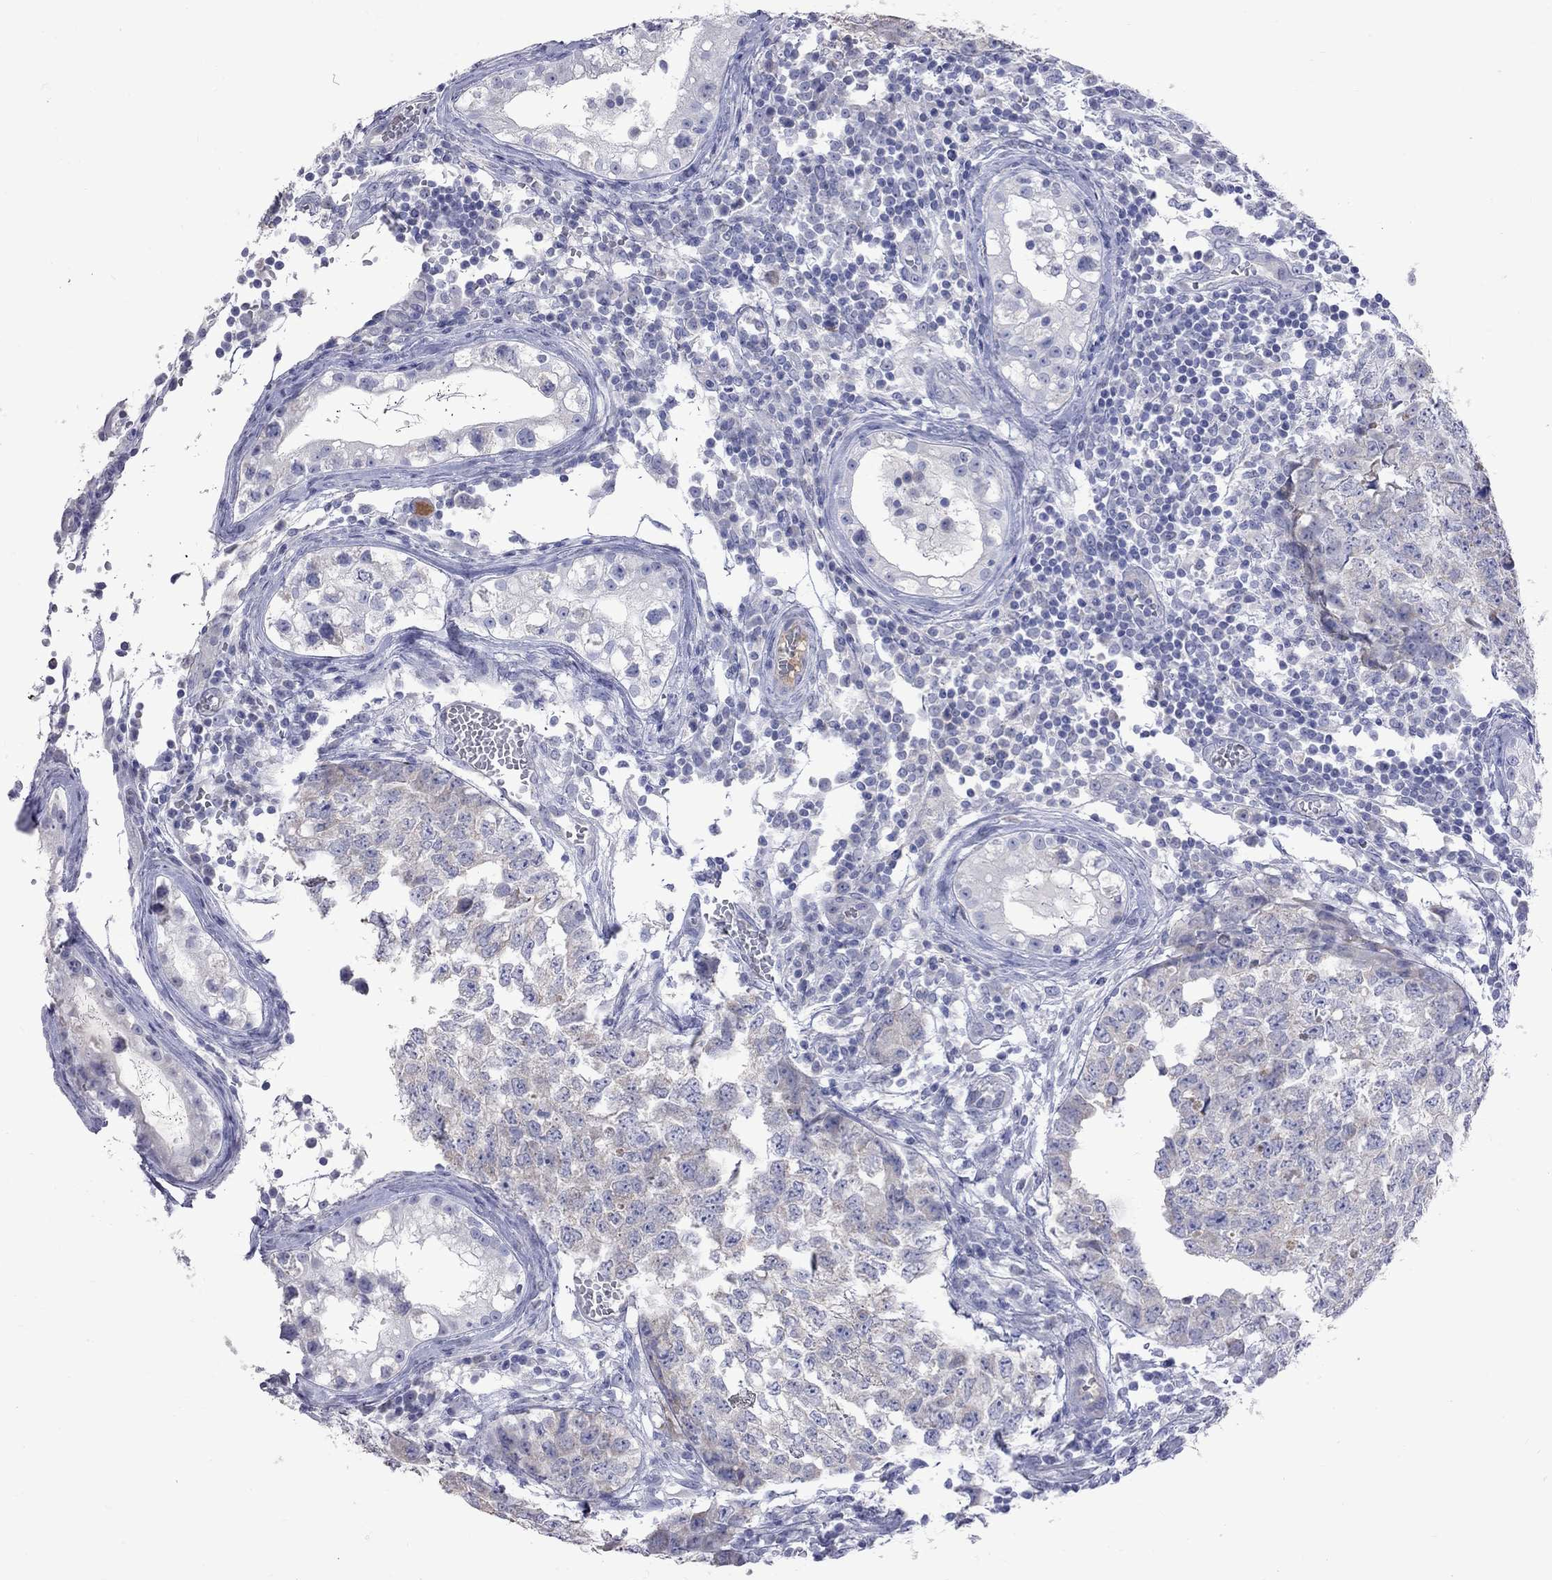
{"staining": {"intensity": "negative", "quantity": "none", "location": "none"}, "tissue": "testis cancer", "cell_type": "Tumor cells", "image_type": "cancer", "snomed": [{"axis": "morphology", "description": "Carcinoma, Embryonal, NOS"}, {"axis": "topography", "description": "Testis"}], "caption": "Tumor cells are negative for protein expression in human embryonal carcinoma (testis). The staining is performed using DAB brown chromogen with nuclei counter-stained in using hematoxylin.", "gene": "KCND2", "patient": {"sex": "male", "age": 23}}